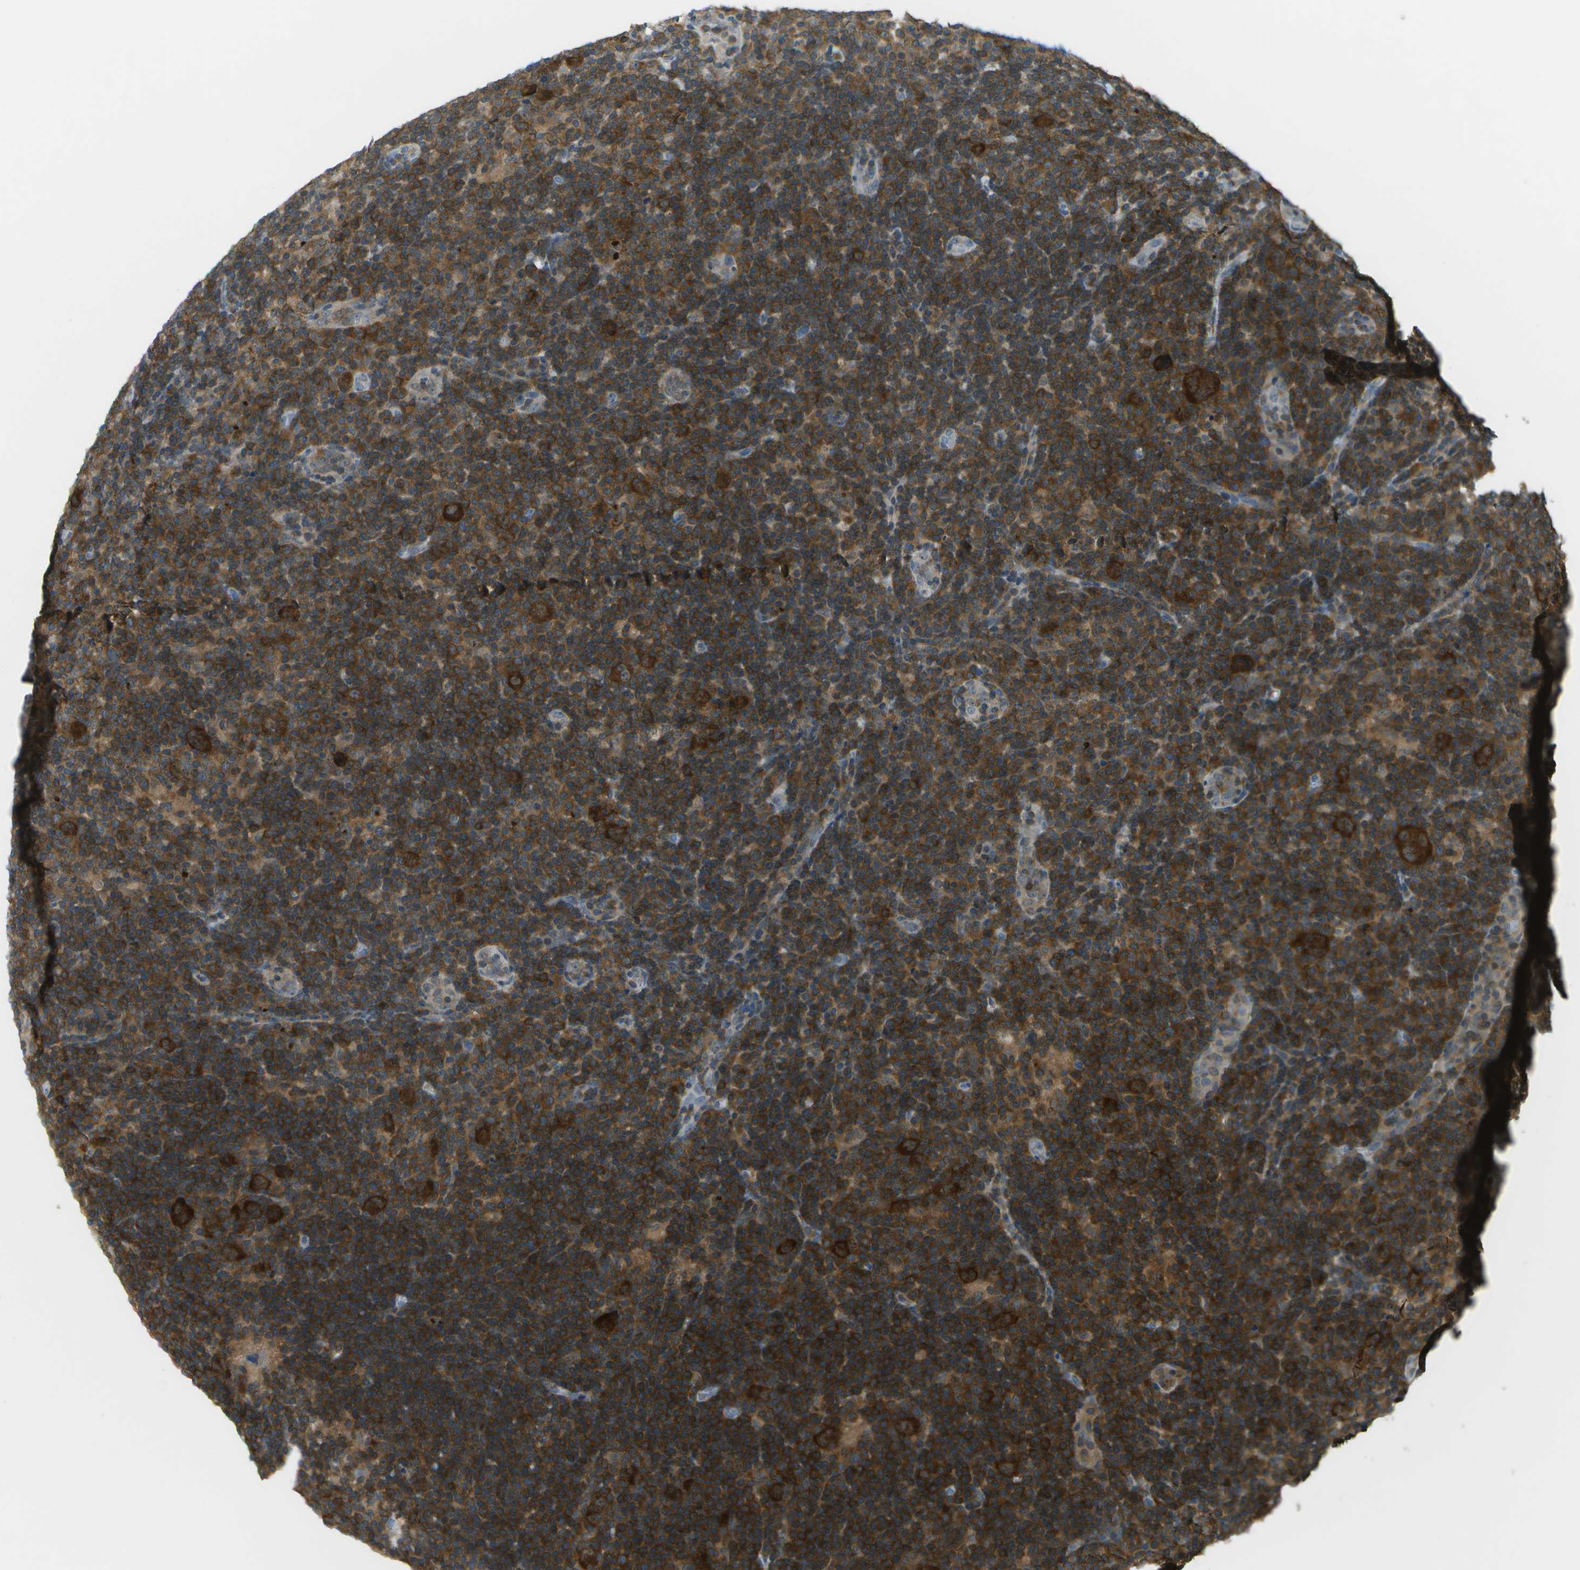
{"staining": {"intensity": "strong", "quantity": ">75%", "location": "cytoplasmic/membranous"}, "tissue": "lymphoma", "cell_type": "Tumor cells", "image_type": "cancer", "snomed": [{"axis": "morphology", "description": "Hodgkin's disease, NOS"}, {"axis": "topography", "description": "Lymph node"}], "caption": "Brown immunohistochemical staining in human lymphoma shows strong cytoplasmic/membranous positivity in about >75% of tumor cells.", "gene": "CDH23", "patient": {"sex": "female", "age": 57}}